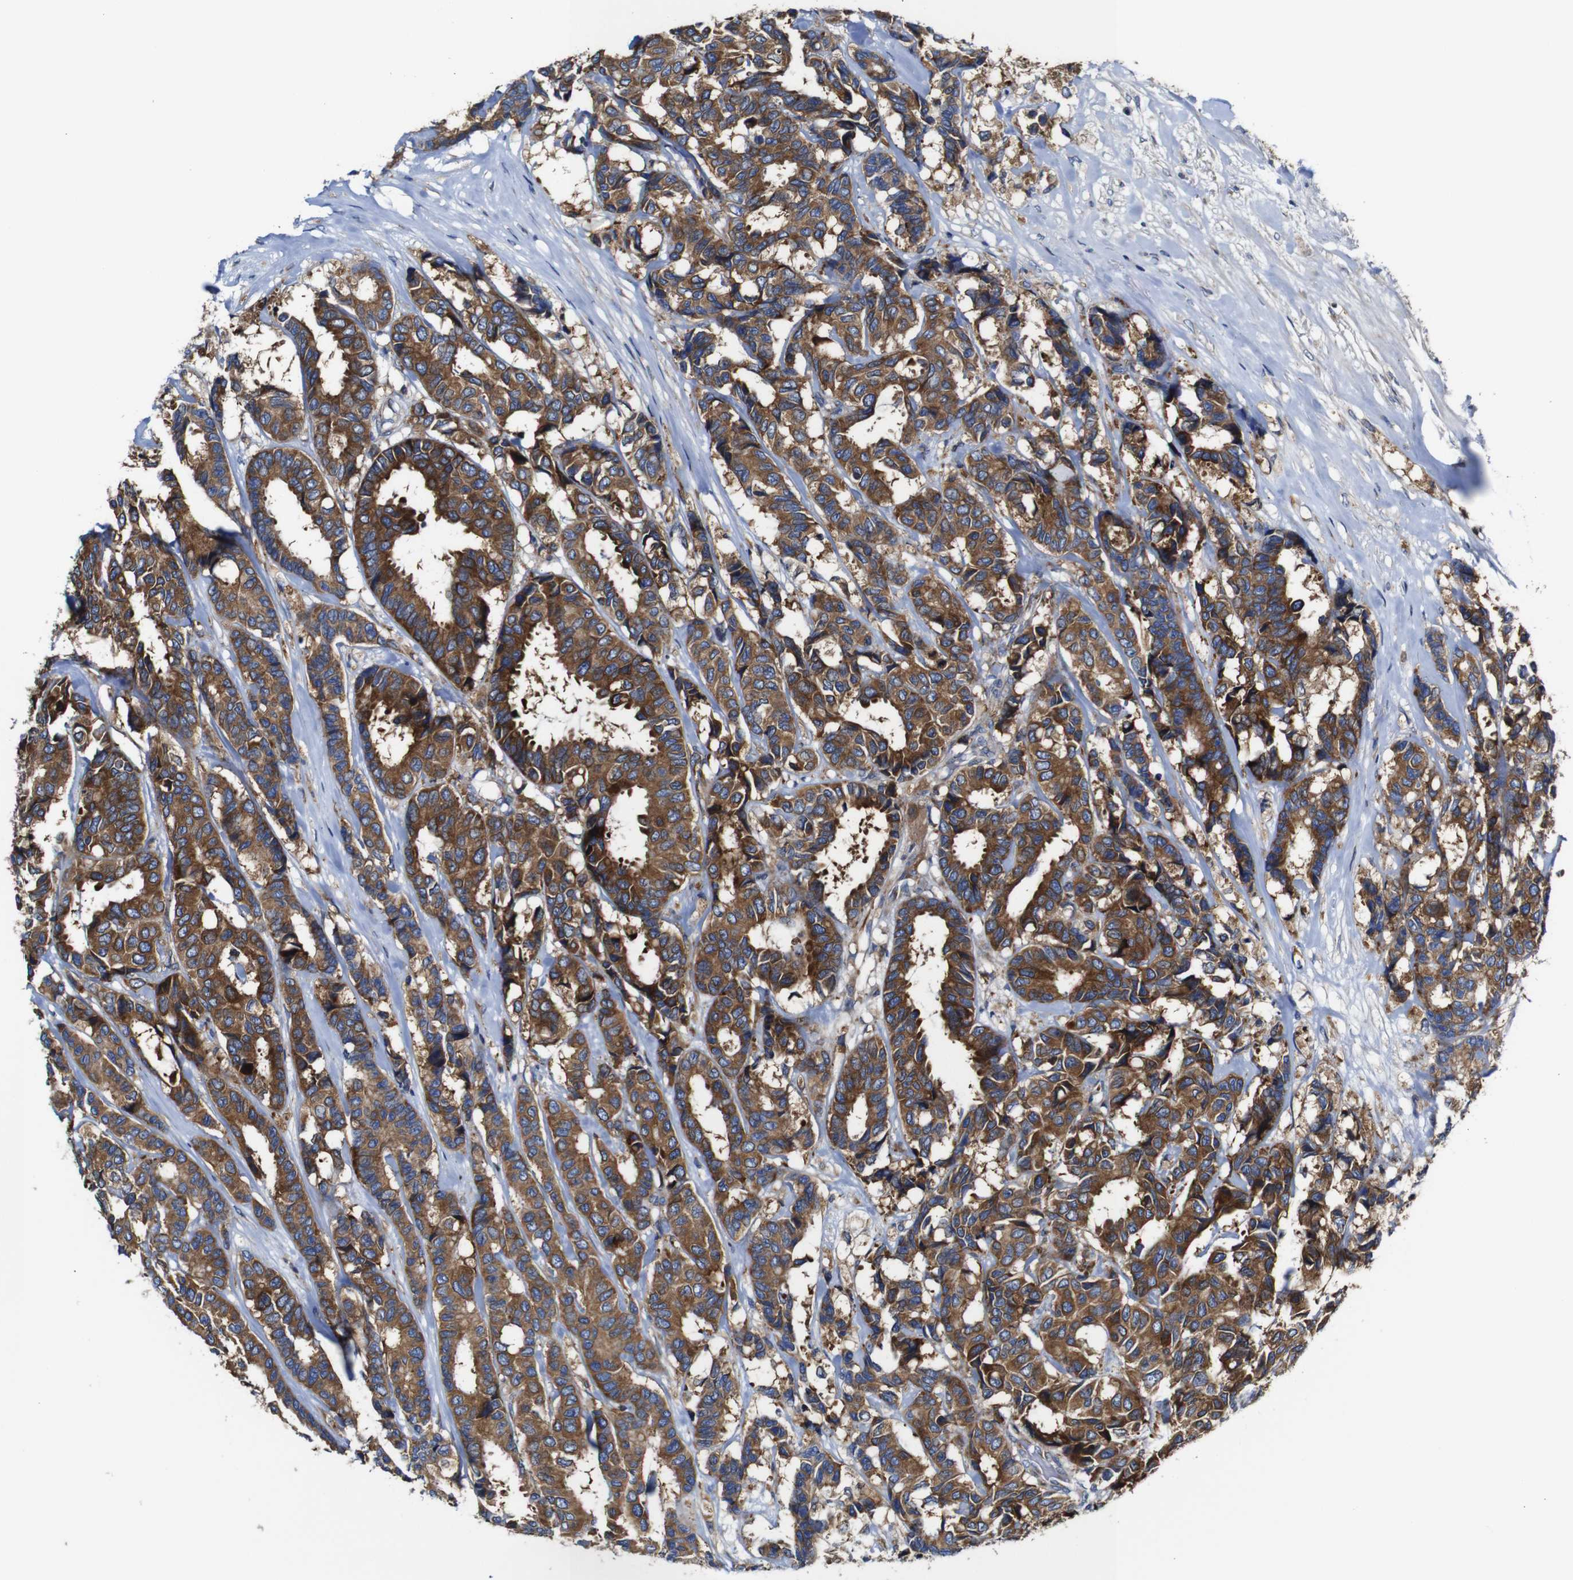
{"staining": {"intensity": "strong", "quantity": ">75%", "location": "cytoplasmic/membranous"}, "tissue": "breast cancer", "cell_type": "Tumor cells", "image_type": "cancer", "snomed": [{"axis": "morphology", "description": "Duct carcinoma"}, {"axis": "topography", "description": "Breast"}], "caption": "The photomicrograph exhibits staining of breast infiltrating ductal carcinoma, revealing strong cytoplasmic/membranous protein positivity (brown color) within tumor cells.", "gene": "CLCC1", "patient": {"sex": "female", "age": 87}}